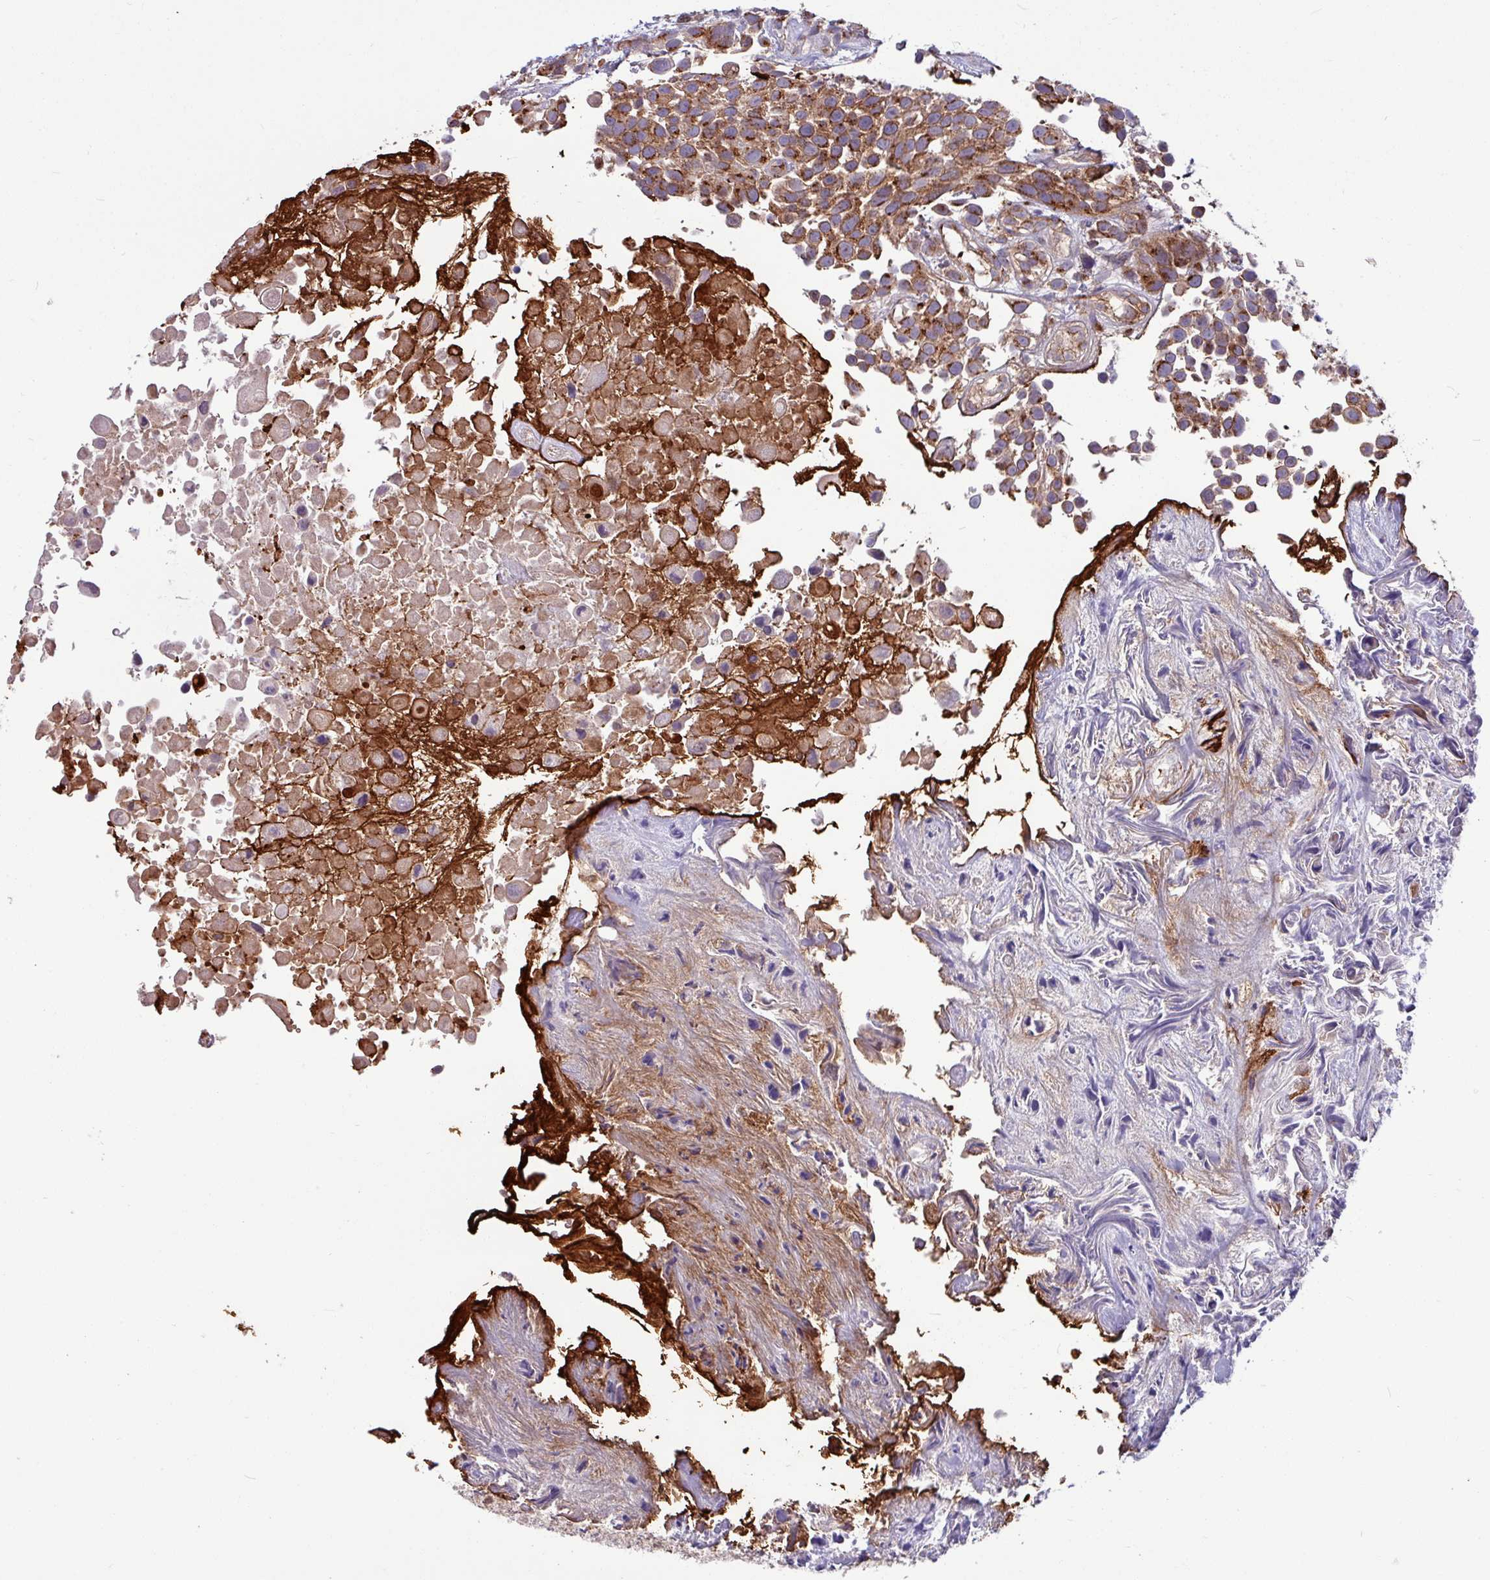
{"staining": {"intensity": "strong", "quantity": ">75%", "location": "cytoplasmic/membranous"}, "tissue": "urothelial cancer", "cell_type": "Tumor cells", "image_type": "cancer", "snomed": [{"axis": "morphology", "description": "Urothelial carcinoma, High grade"}, {"axis": "topography", "description": "Urinary bladder"}], "caption": "This is a micrograph of IHC staining of urothelial cancer, which shows strong positivity in the cytoplasmic/membranous of tumor cells.", "gene": "LSM12", "patient": {"sex": "male", "age": 56}}